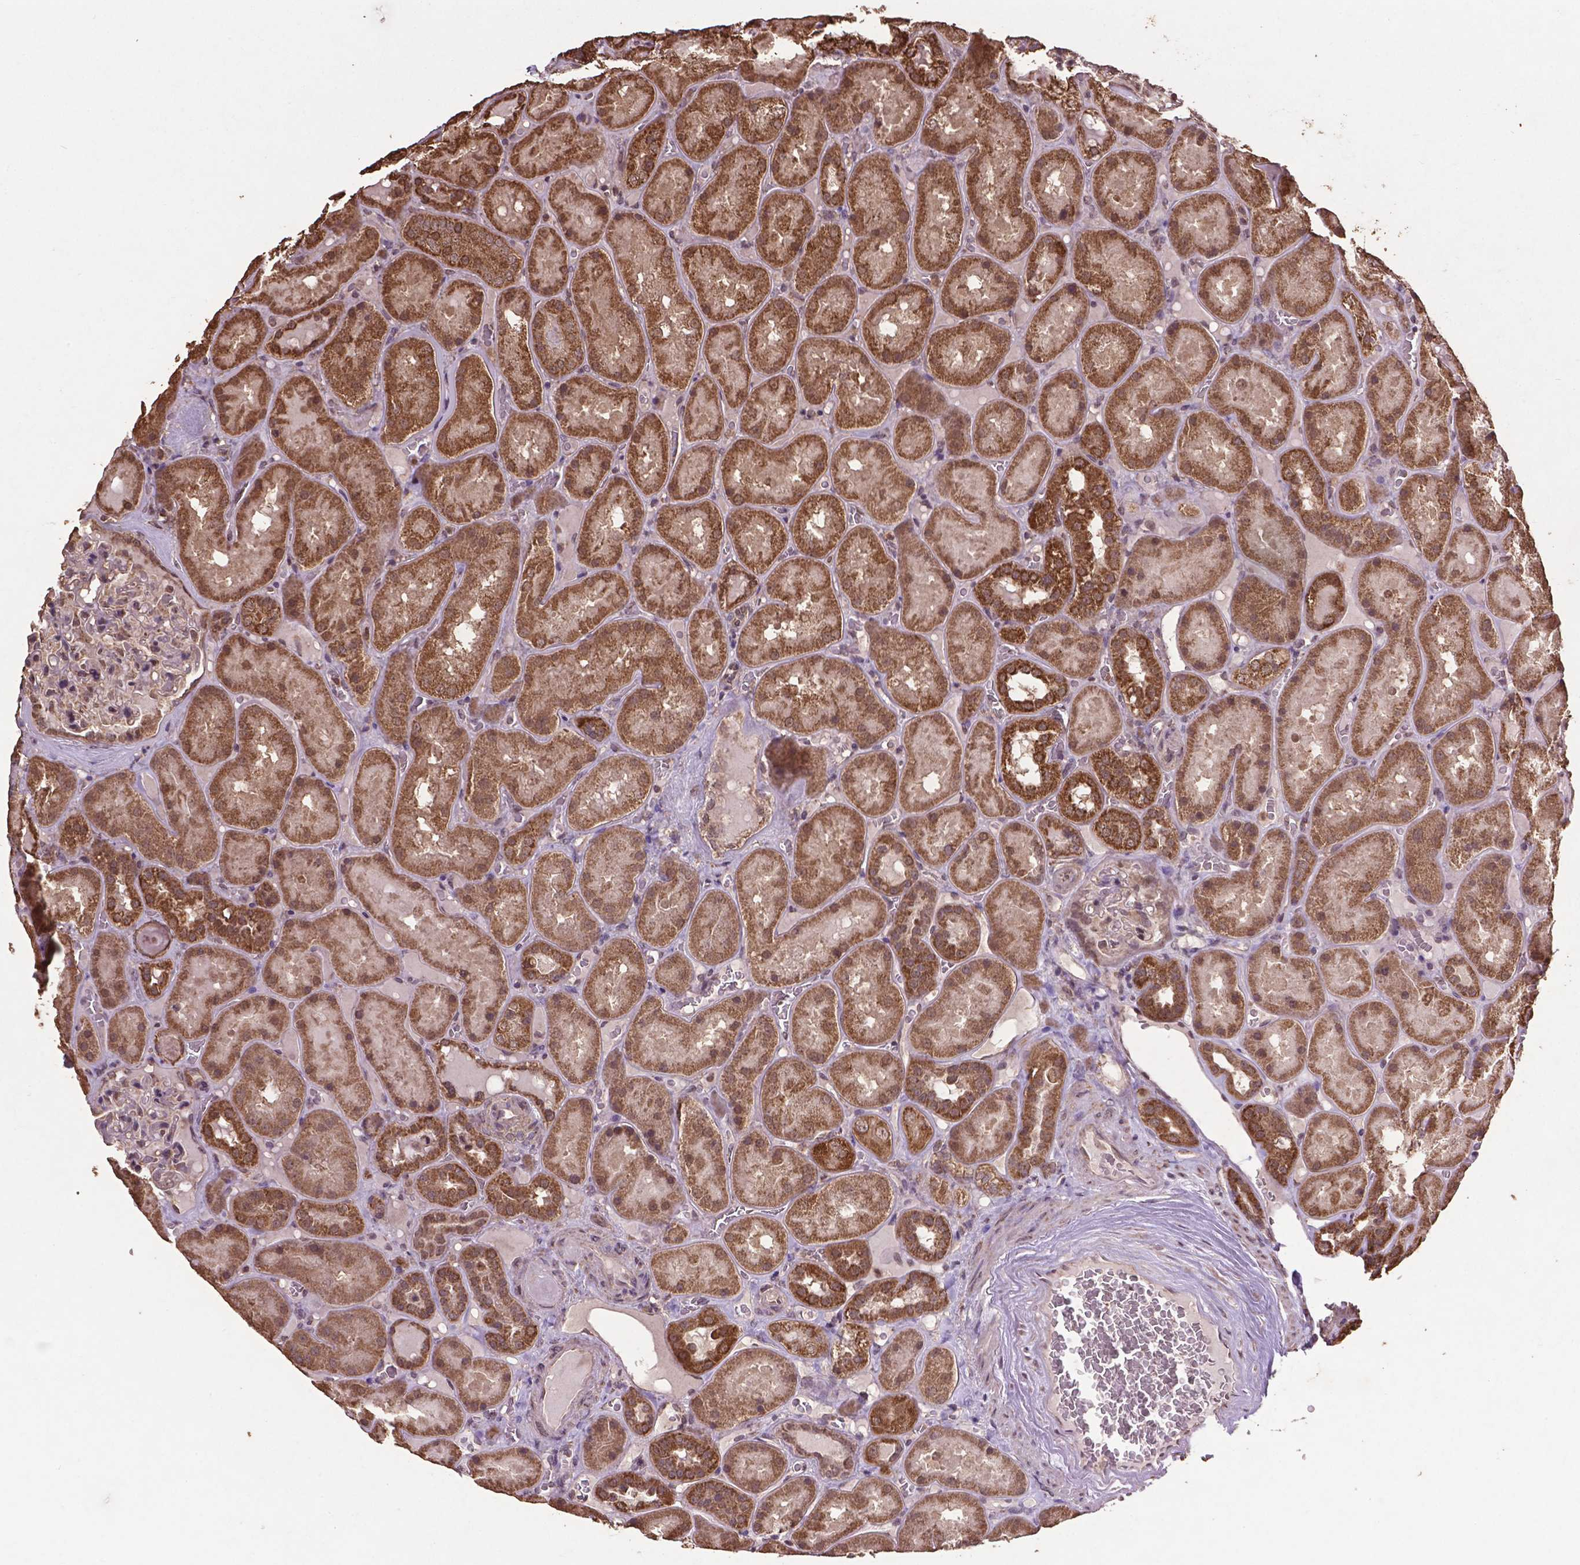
{"staining": {"intensity": "weak", "quantity": "<25%", "location": "nuclear"}, "tissue": "kidney", "cell_type": "Cells in glomeruli", "image_type": "normal", "snomed": [{"axis": "morphology", "description": "Normal tissue, NOS"}, {"axis": "topography", "description": "Kidney"}], "caption": "DAB immunohistochemical staining of benign human kidney shows no significant expression in cells in glomeruli.", "gene": "DCAF1", "patient": {"sex": "male", "age": 73}}